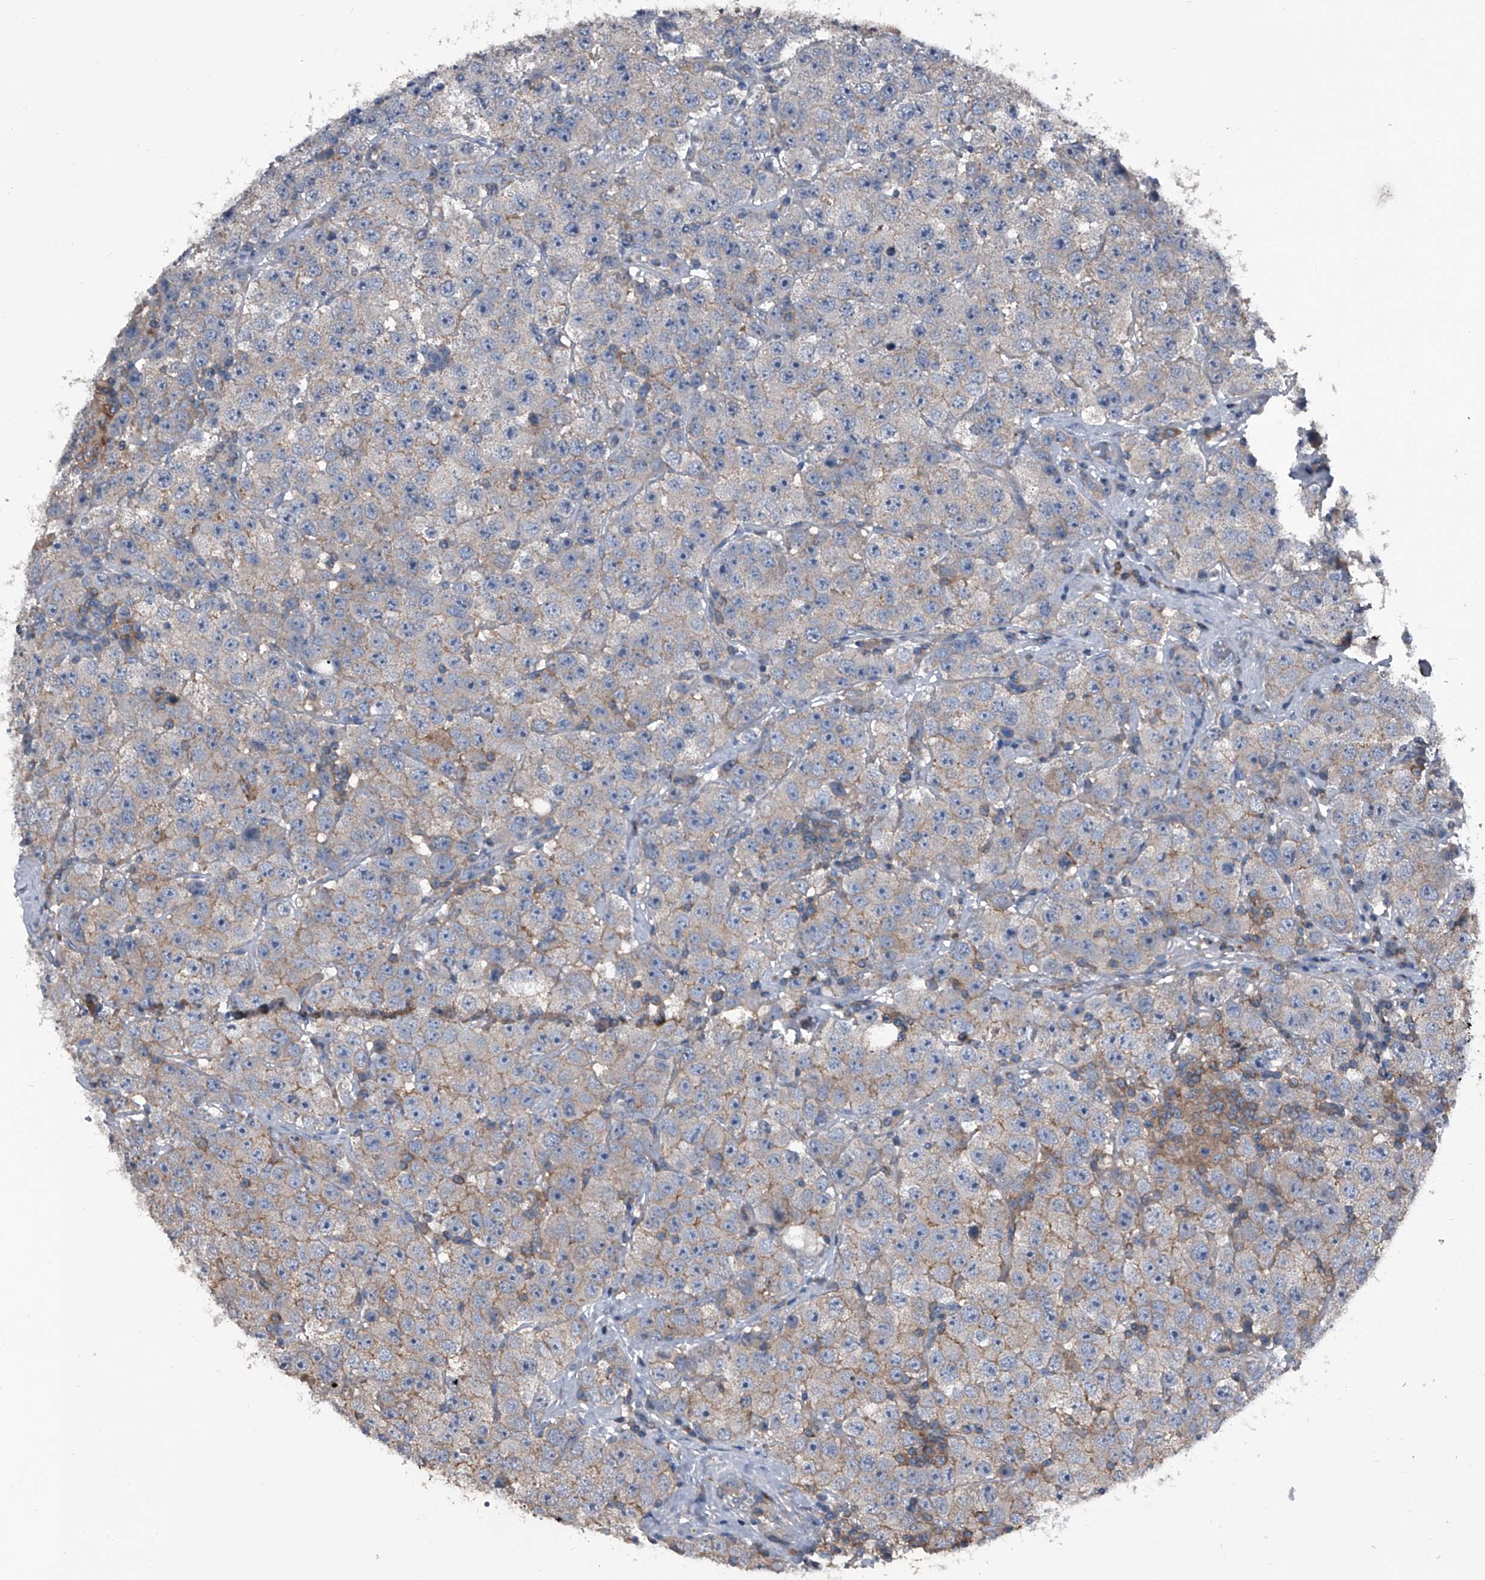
{"staining": {"intensity": "weak", "quantity": "25%-75%", "location": "cytoplasmic/membranous"}, "tissue": "testis cancer", "cell_type": "Tumor cells", "image_type": "cancer", "snomed": [{"axis": "morphology", "description": "Seminoma, NOS"}, {"axis": "topography", "description": "Testis"}], "caption": "The photomicrograph exhibits staining of testis cancer (seminoma), revealing weak cytoplasmic/membranous protein staining (brown color) within tumor cells.", "gene": "PIP5K1A", "patient": {"sex": "male", "age": 28}}